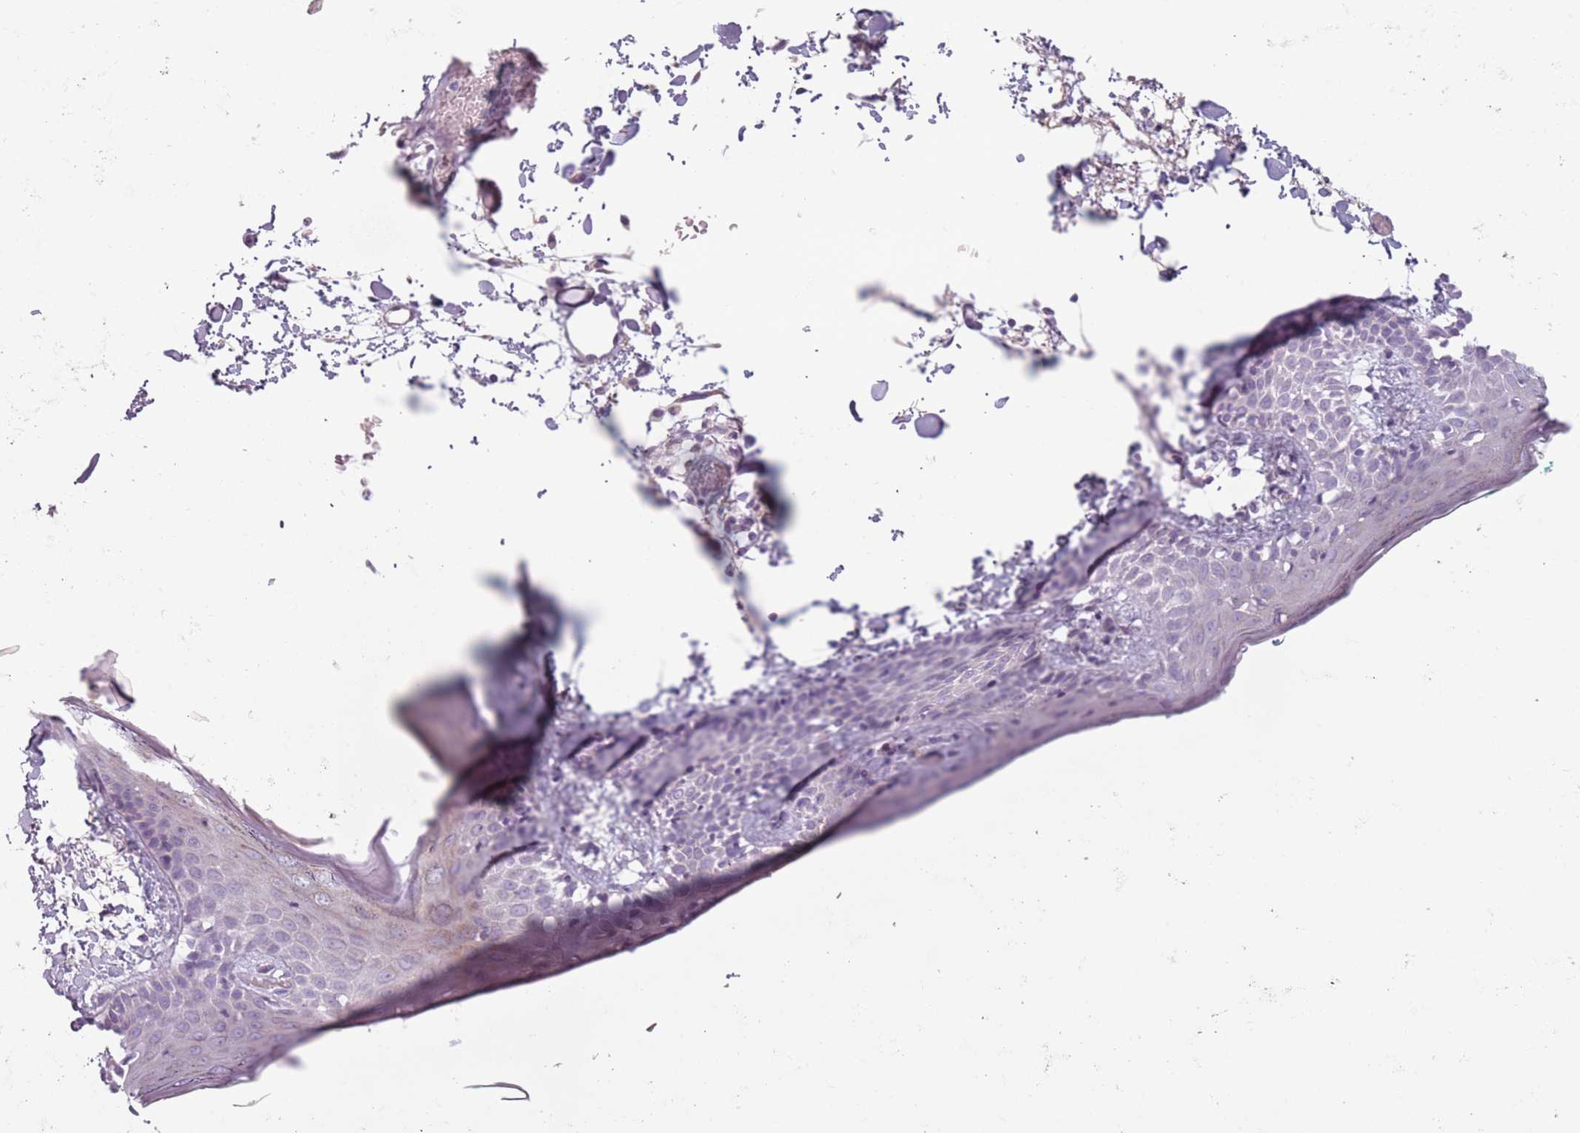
{"staining": {"intensity": "negative", "quantity": "none", "location": "none"}, "tissue": "skin", "cell_type": "Fibroblasts", "image_type": "normal", "snomed": [{"axis": "morphology", "description": "Normal tissue, NOS"}, {"axis": "topography", "description": "Skin"}], "caption": "Immunohistochemistry (IHC) photomicrograph of unremarkable skin stained for a protein (brown), which demonstrates no positivity in fibroblasts.", "gene": "MEGF8", "patient": {"sex": "male", "age": 79}}